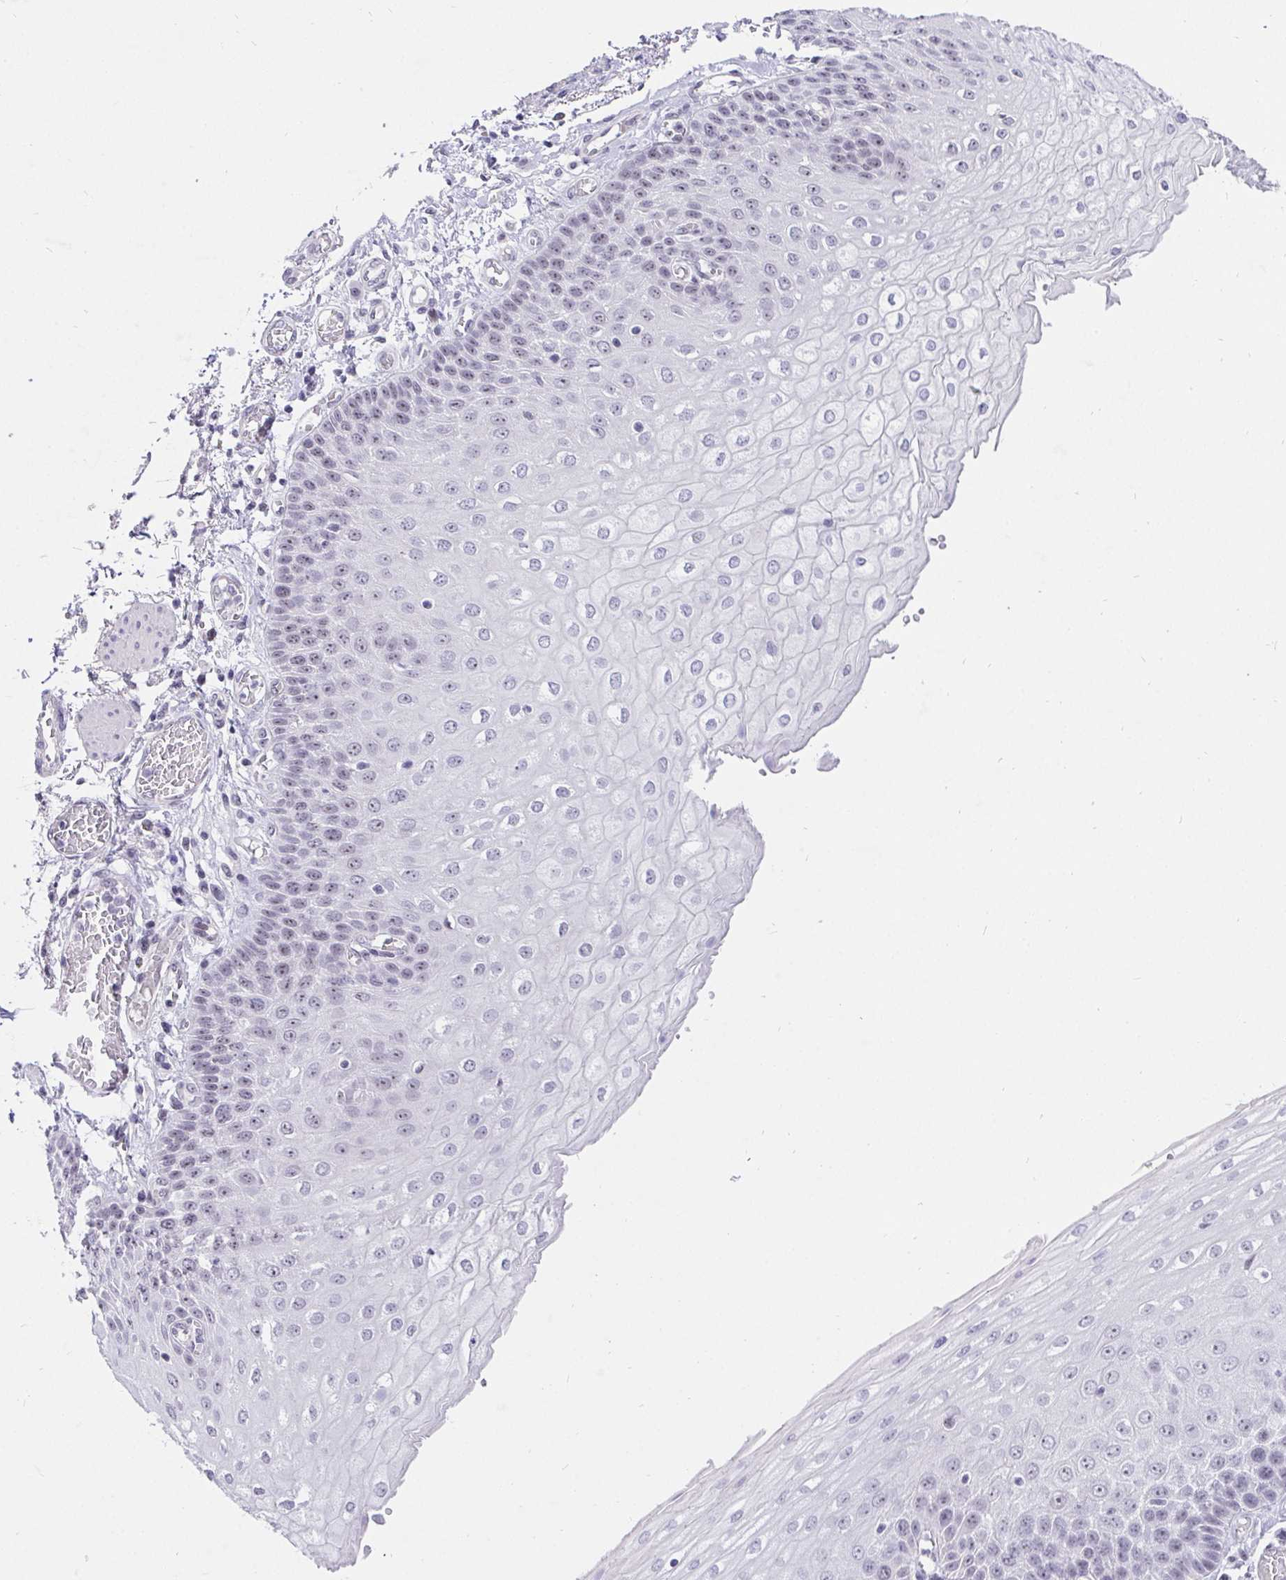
{"staining": {"intensity": "weak", "quantity": "<25%", "location": "nuclear"}, "tissue": "esophagus", "cell_type": "Squamous epithelial cells", "image_type": "normal", "snomed": [{"axis": "morphology", "description": "Normal tissue, NOS"}, {"axis": "morphology", "description": "Adenocarcinoma, NOS"}, {"axis": "topography", "description": "Esophagus"}], "caption": "Immunohistochemistry (IHC) micrograph of benign esophagus: esophagus stained with DAB (3,3'-diaminobenzidine) reveals no significant protein staining in squamous epithelial cells.", "gene": "ZNF860", "patient": {"sex": "male", "age": 81}}